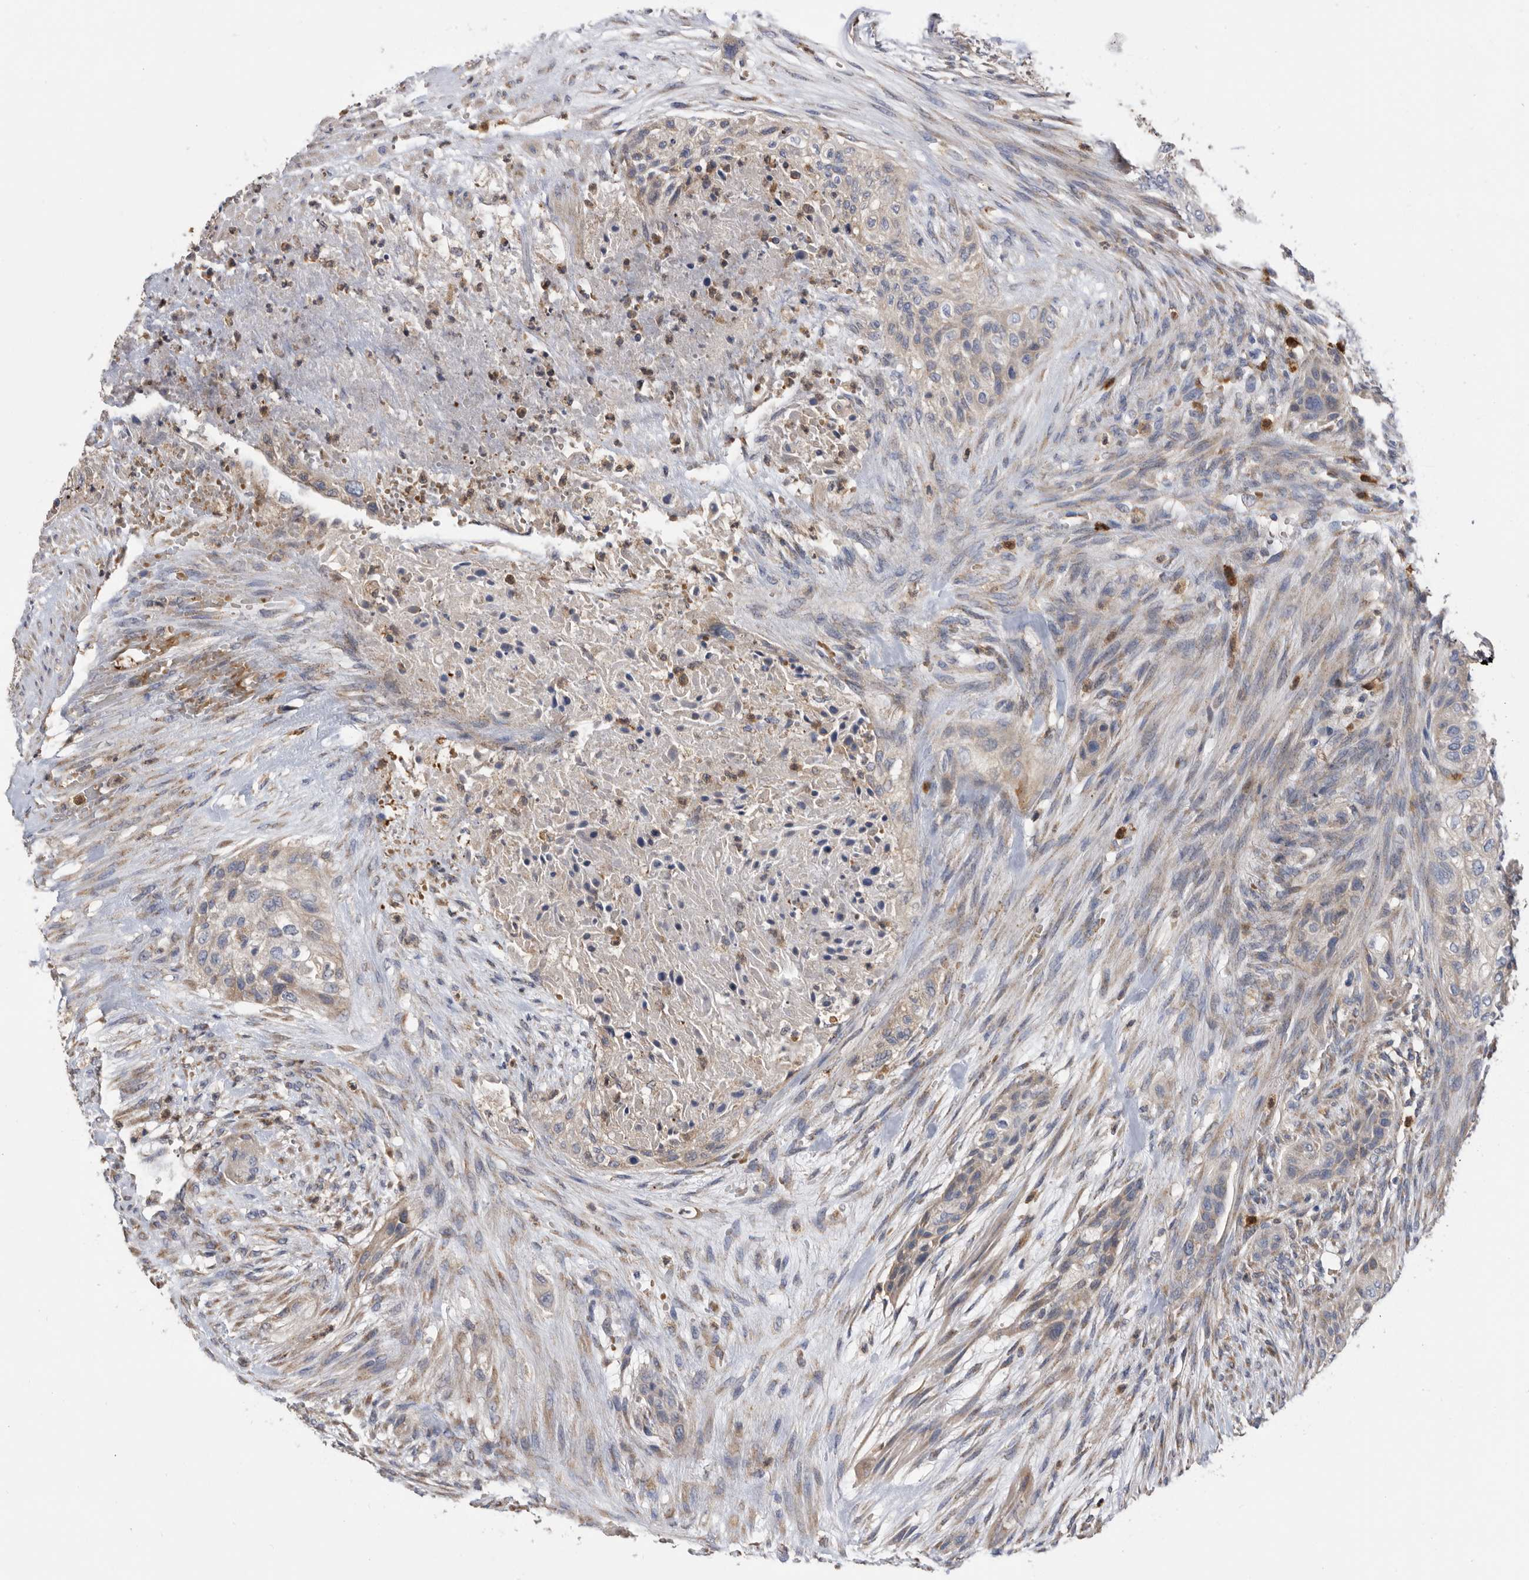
{"staining": {"intensity": "weak", "quantity": "<25%", "location": "cytoplasmic/membranous"}, "tissue": "urothelial cancer", "cell_type": "Tumor cells", "image_type": "cancer", "snomed": [{"axis": "morphology", "description": "Urothelial carcinoma, High grade"}, {"axis": "topography", "description": "Urinary bladder"}], "caption": "Tumor cells are negative for brown protein staining in high-grade urothelial carcinoma. The staining is performed using DAB brown chromogen with nuclei counter-stained in using hematoxylin.", "gene": "CRISPLD2", "patient": {"sex": "male", "age": 35}}